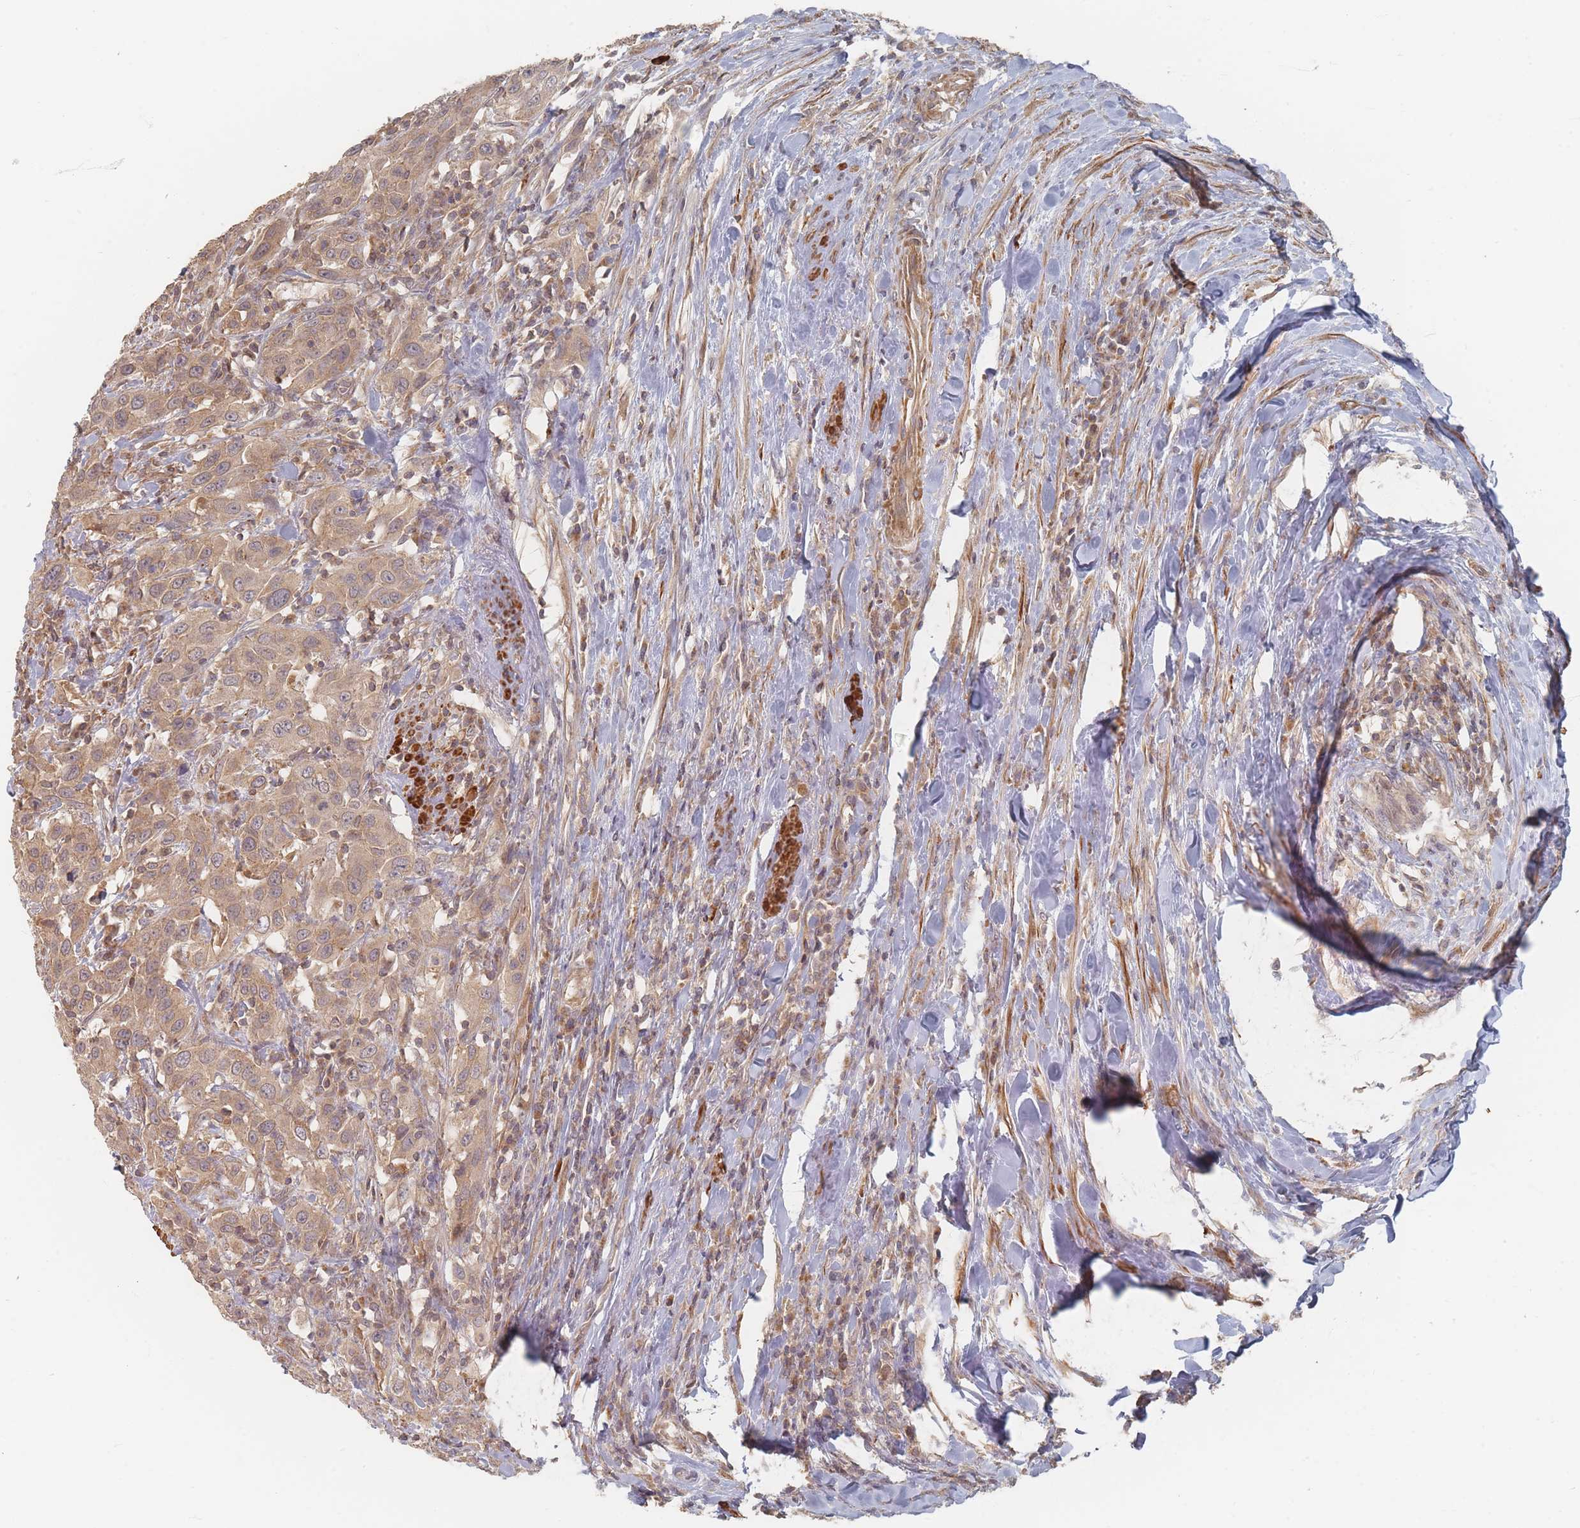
{"staining": {"intensity": "weak", "quantity": ">75%", "location": "cytoplasmic/membranous"}, "tissue": "urothelial cancer", "cell_type": "Tumor cells", "image_type": "cancer", "snomed": [{"axis": "morphology", "description": "Urothelial carcinoma, High grade"}, {"axis": "topography", "description": "Urinary bladder"}], "caption": "Weak cytoplasmic/membranous expression for a protein is identified in about >75% of tumor cells of urothelial cancer using IHC.", "gene": "GLE1", "patient": {"sex": "male", "age": 61}}